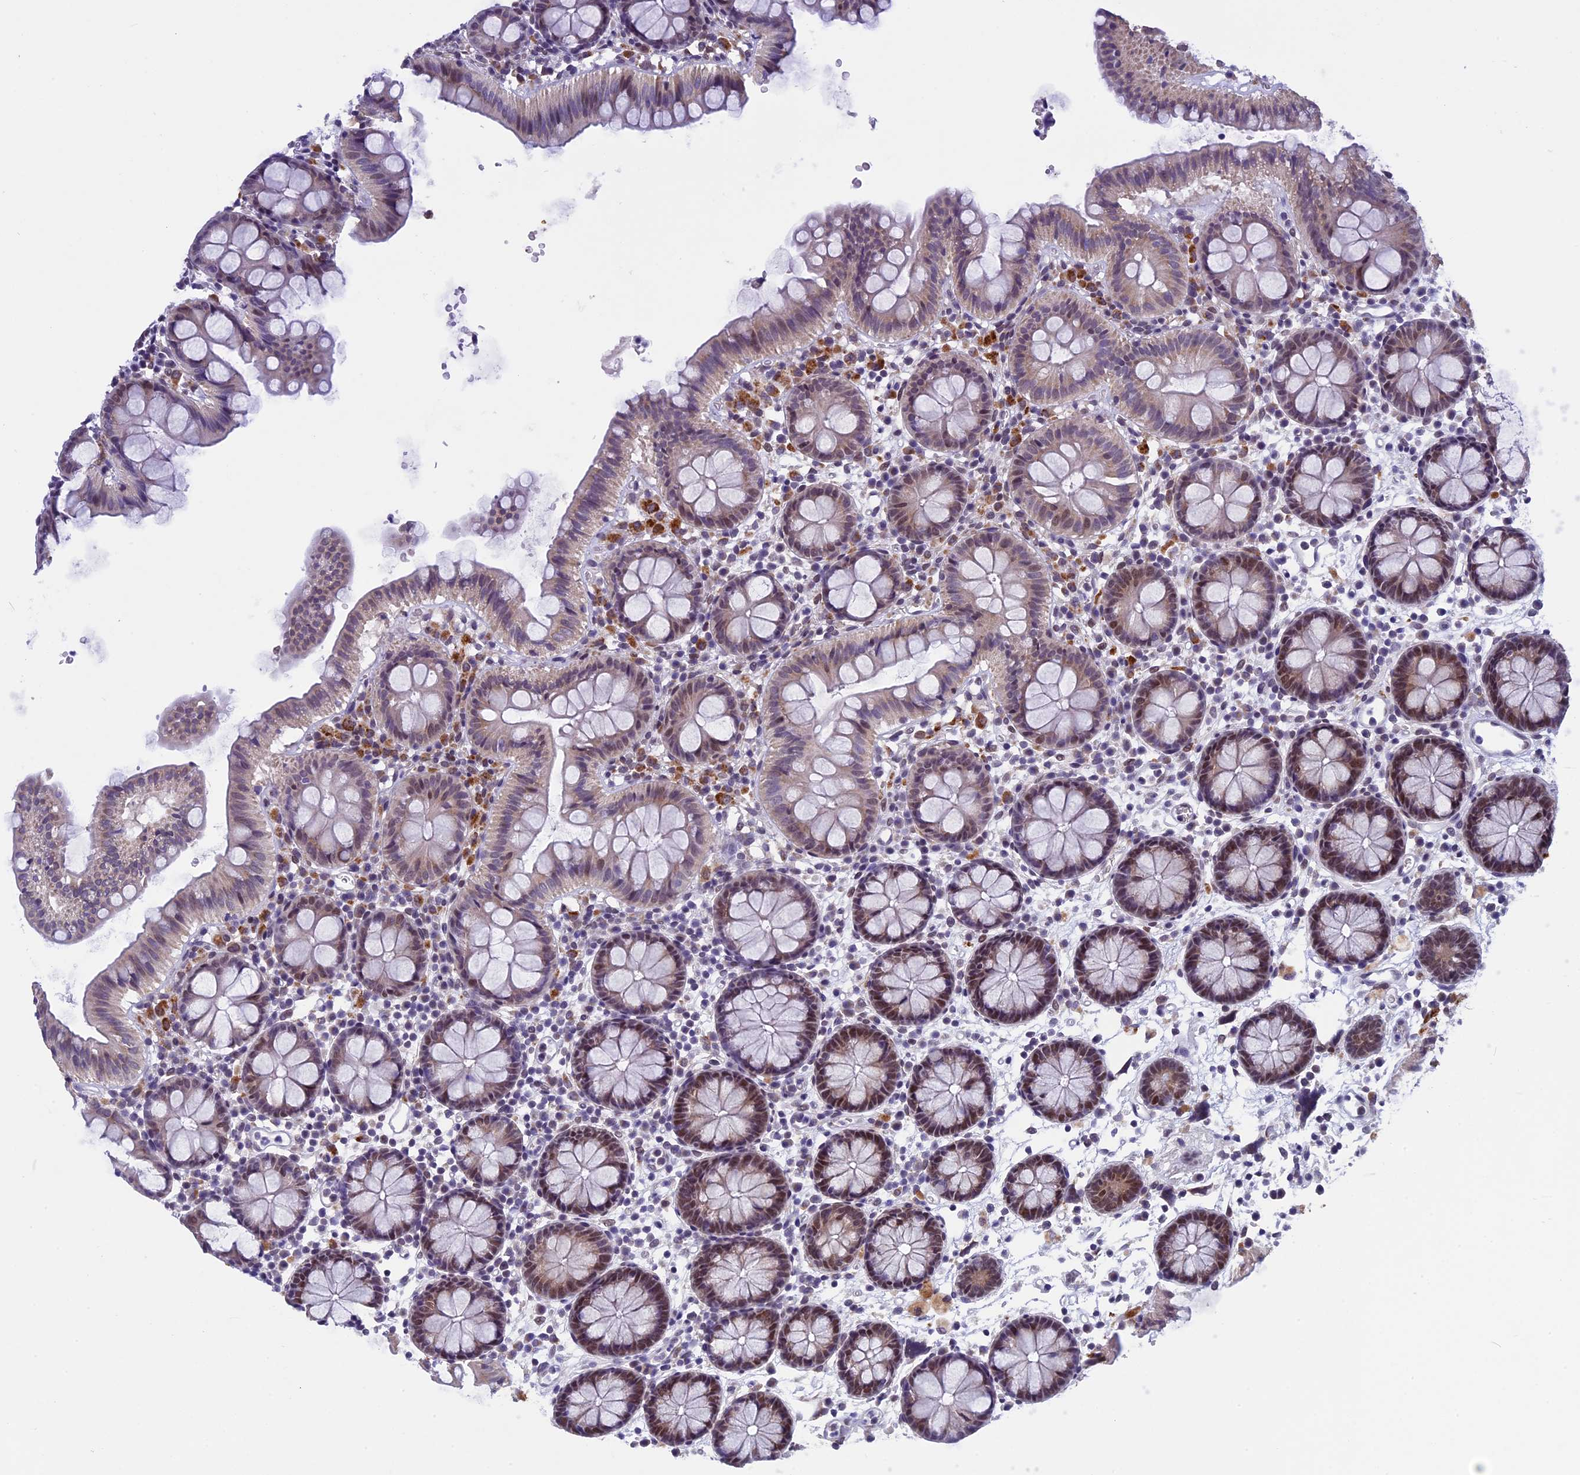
{"staining": {"intensity": "weak", "quantity": "25%-75%", "location": "cytoplasmic/membranous,nuclear"}, "tissue": "colon", "cell_type": "Glandular cells", "image_type": "normal", "snomed": [{"axis": "morphology", "description": "Normal tissue, NOS"}, {"axis": "topography", "description": "Colon"}], "caption": "Immunohistochemistry micrograph of benign human colon stained for a protein (brown), which demonstrates low levels of weak cytoplasmic/membranous,nuclear staining in approximately 25%-75% of glandular cells.", "gene": "ZNF317", "patient": {"sex": "male", "age": 75}}